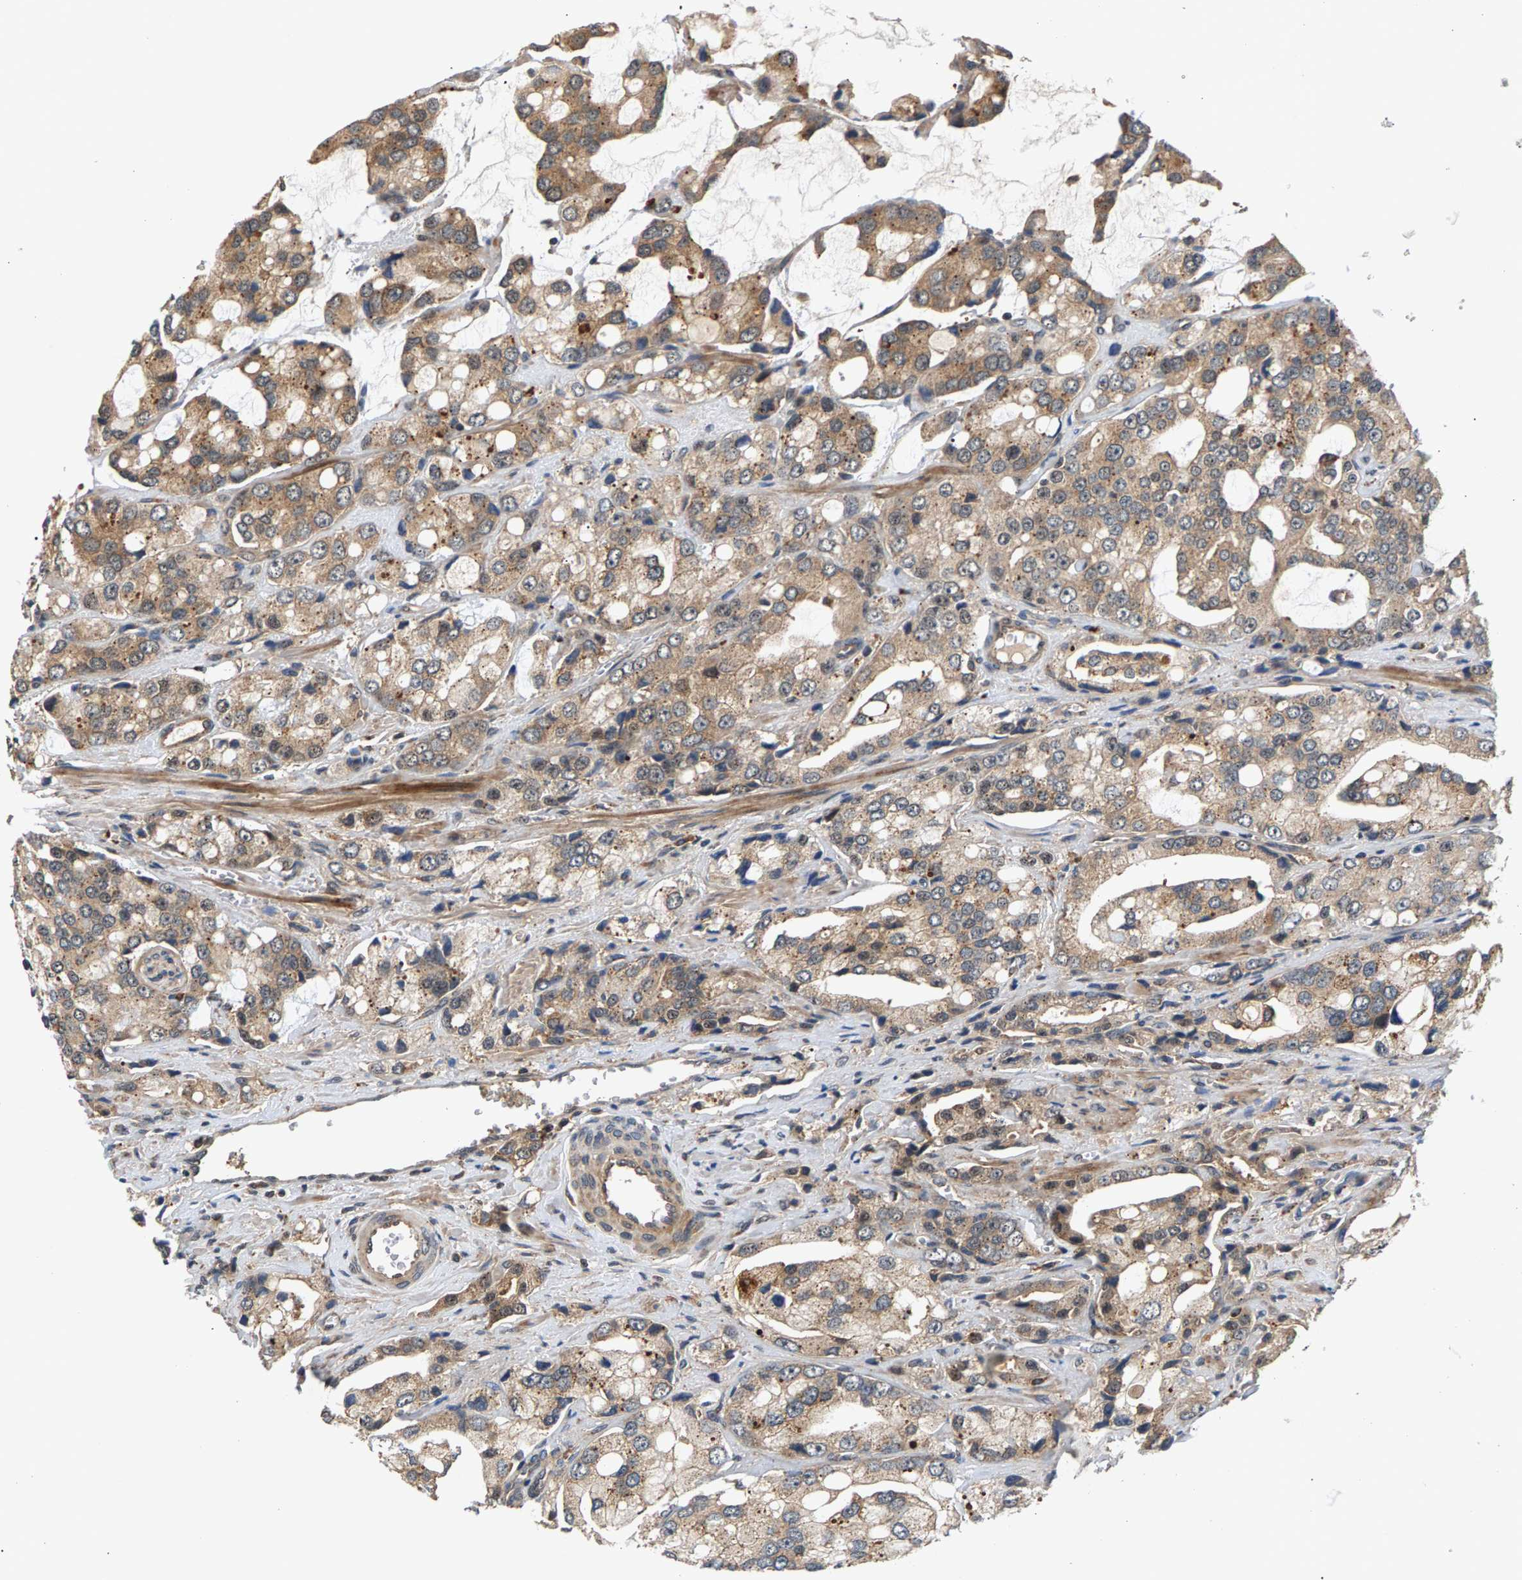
{"staining": {"intensity": "weak", "quantity": ">75%", "location": "cytoplasmic/membranous"}, "tissue": "prostate cancer", "cell_type": "Tumor cells", "image_type": "cancer", "snomed": [{"axis": "morphology", "description": "Adenocarcinoma, High grade"}, {"axis": "topography", "description": "Prostate"}], "caption": "A low amount of weak cytoplasmic/membranous staining is identified in about >75% of tumor cells in high-grade adenocarcinoma (prostate) tissue.", "gene": "MAP2K5", "patient": {"sex": "male", "age": 67}}